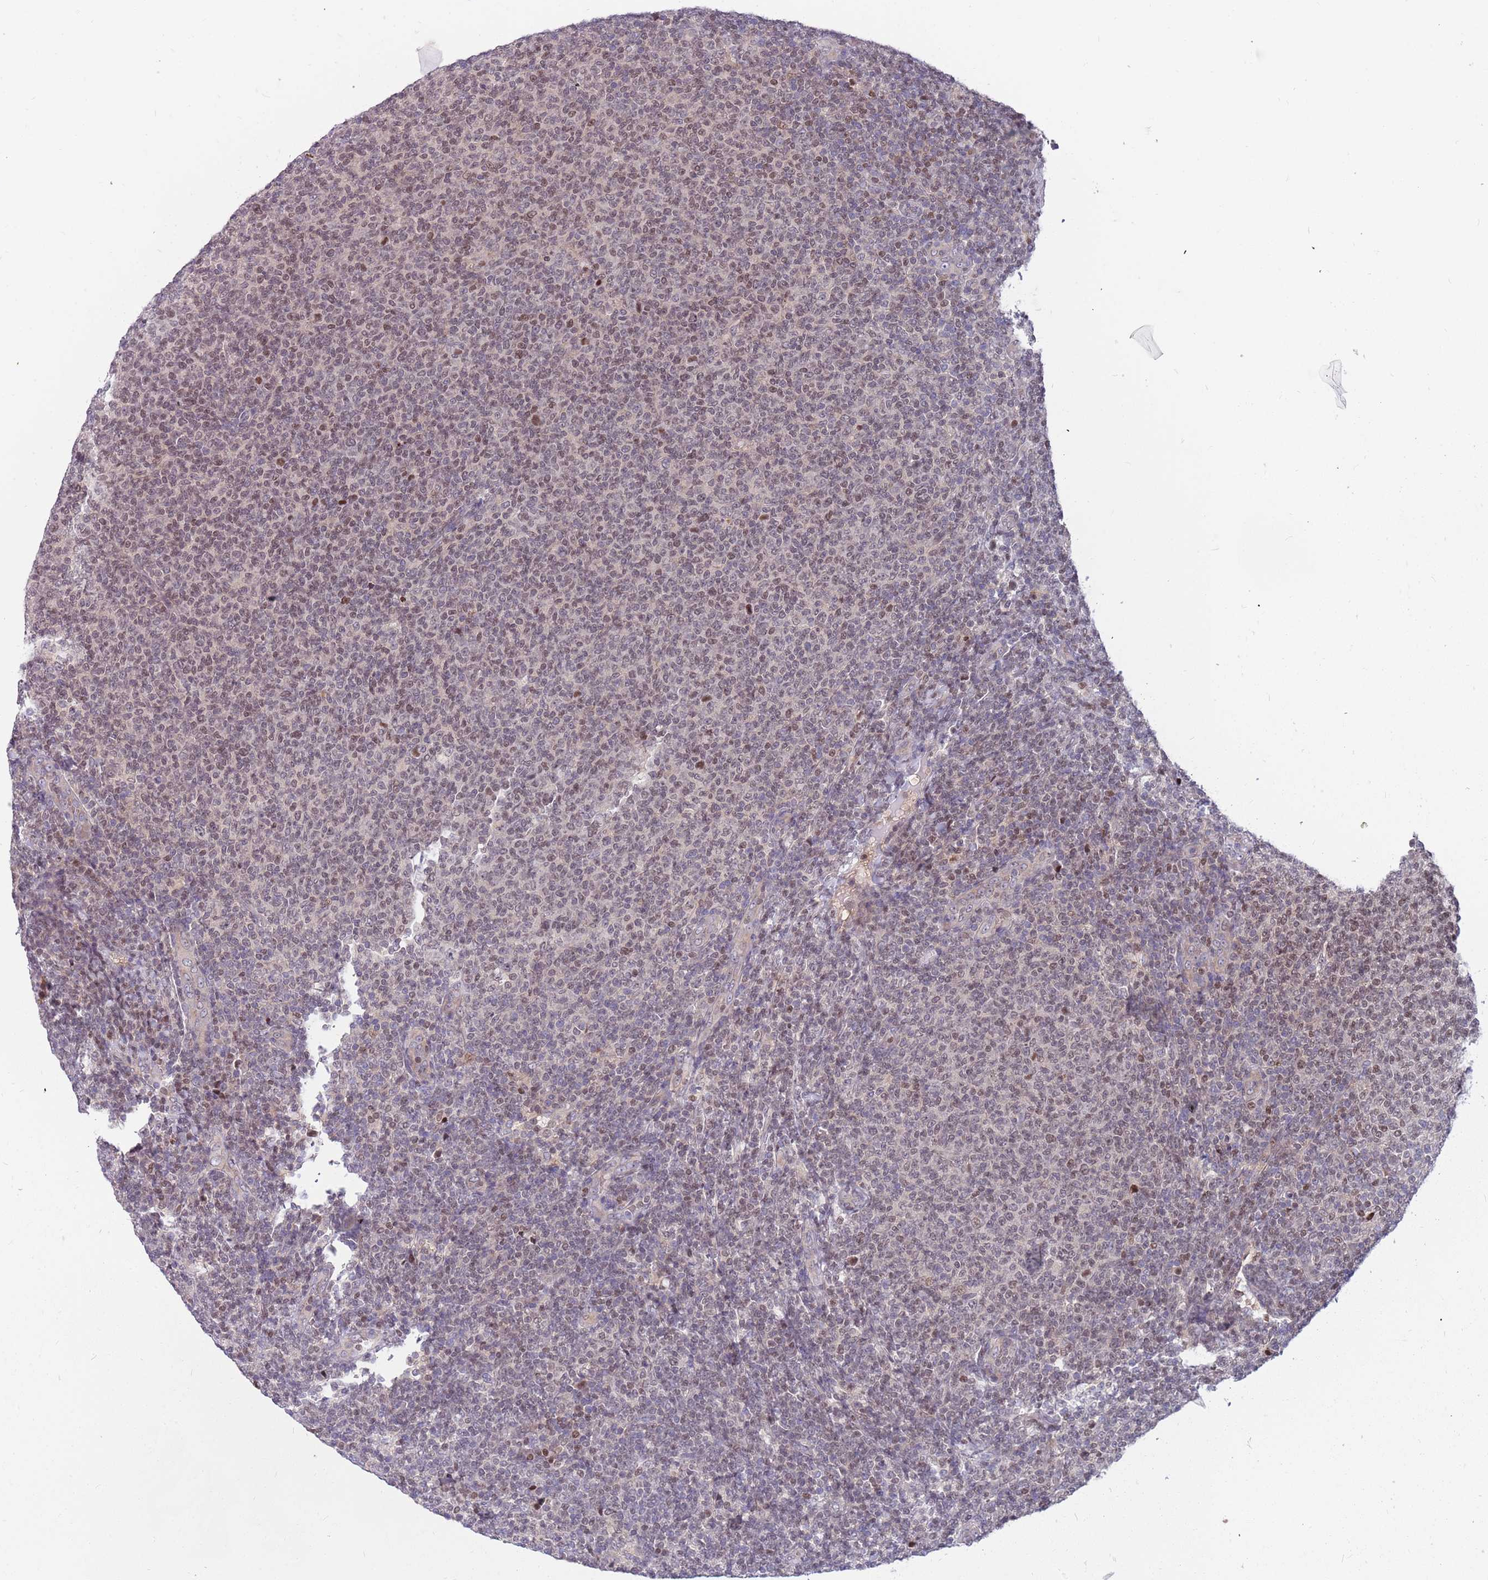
{"staining": {"intensity": "weak", "quantity": "25%-75%", "location": "nuclear"}, "tissue": "lymphoma", "cell_type": "Tumor cells", "image_type": "cancer", "snomed": [{"axis": "morphology", "description": "Malignant lymphoma, non-Hodgkin's type, Low grade"}, {"axis": "topography", "description": "Lymph node"}], "caption": "Brown immunohistochemical staining in human lymphoma exhibits weak nuclear positivity in approximately 25%-75% of tumor cells.", "gene": "ARHGEF5", "patient": {"sex": "male", "age": 66}}